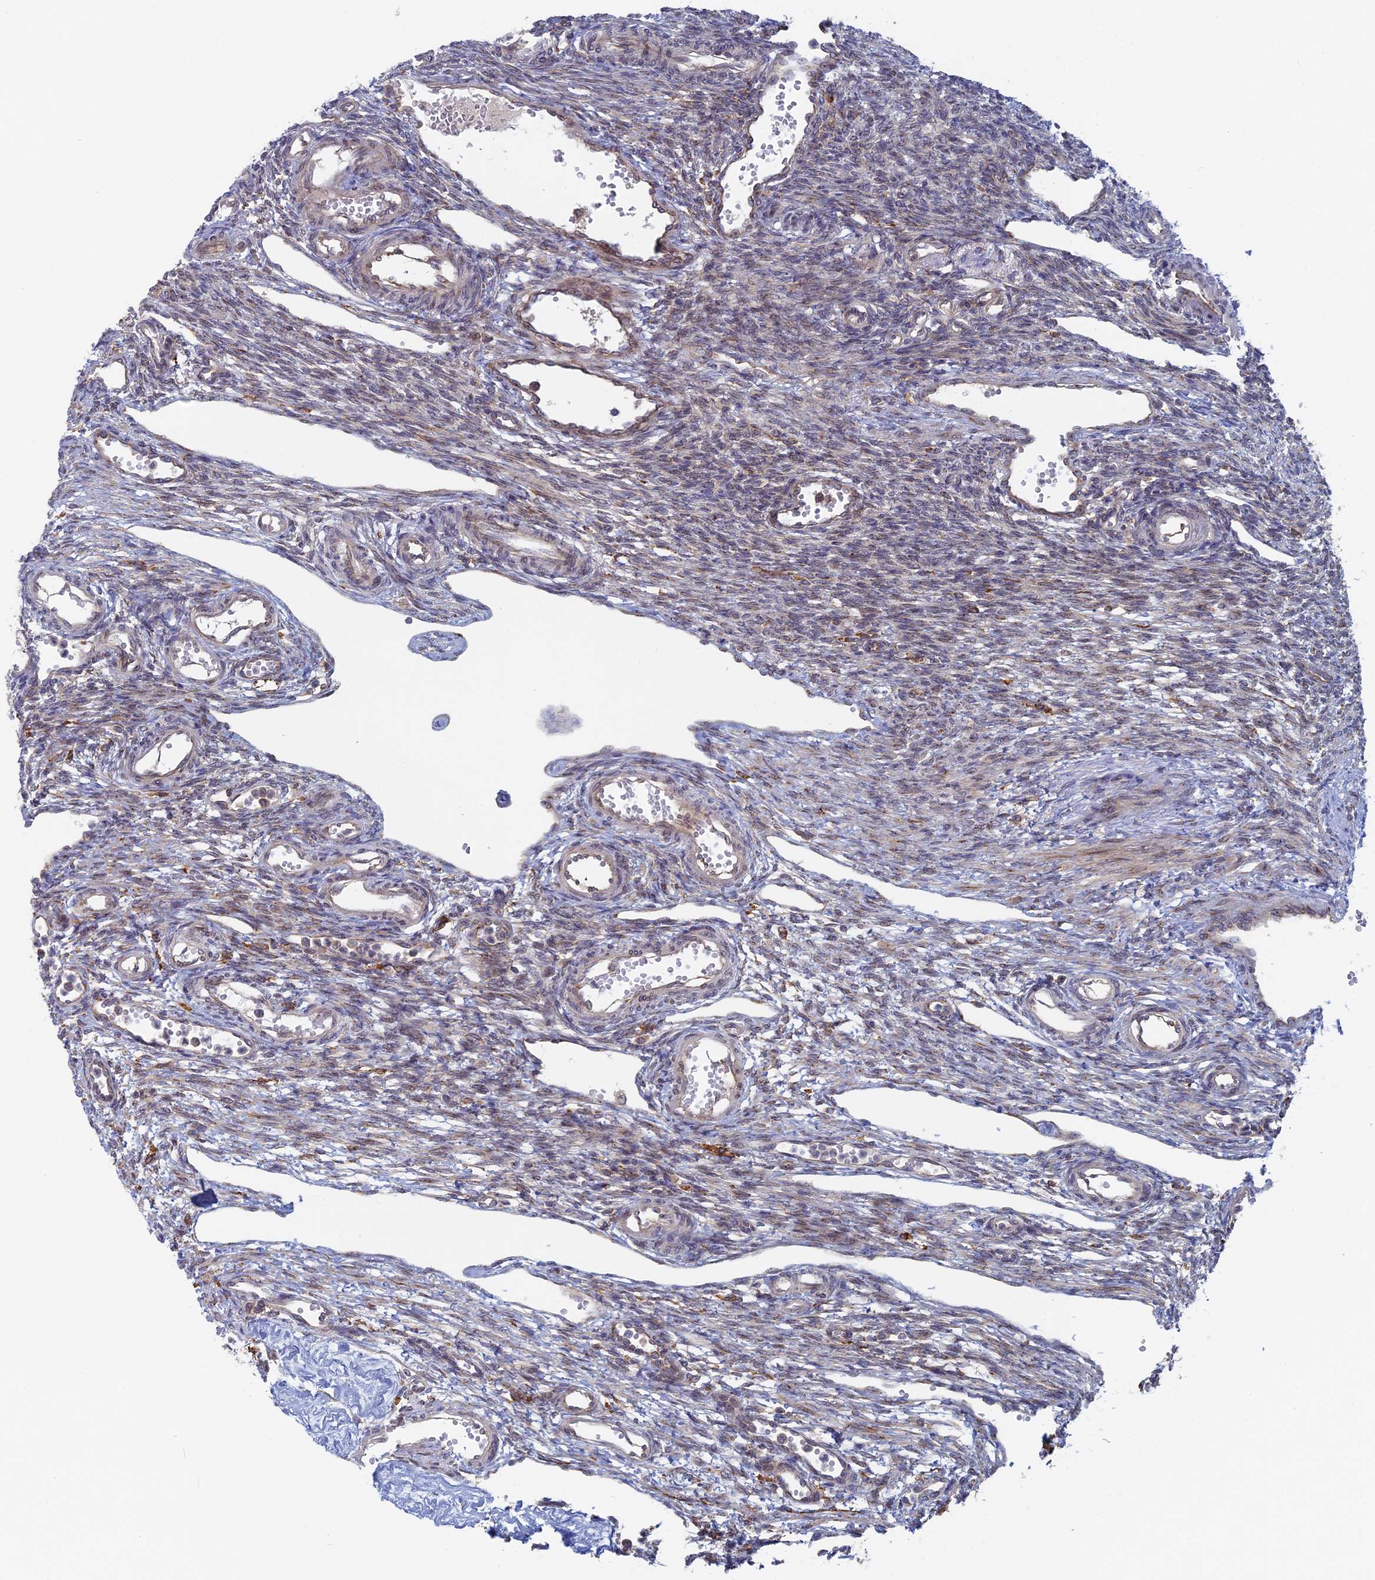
{"staining": {"intensity": "moderate", "quantity": "<25%", "location": "cytoplasmic/membranous"}, "tissue": "ovary", "cell_type": "Ovarian stroma cells", "image_type": "normal", "snomed": [{"axis": "morphology", "description": "Normal tissue, NOS"}, {"axis": "morphology", "description": "Cyst, NOS"}, {"axis": "topography", "description": "Ovary"}], "caption": "Immunohistochemical staining of normal human ovary shows low levels of moderate cytoplasmic/membranous staining in about <25% of ovarian stroma cells.", "gene": "TBC1D30", "patient": {"sex": "female", "age": 33}}